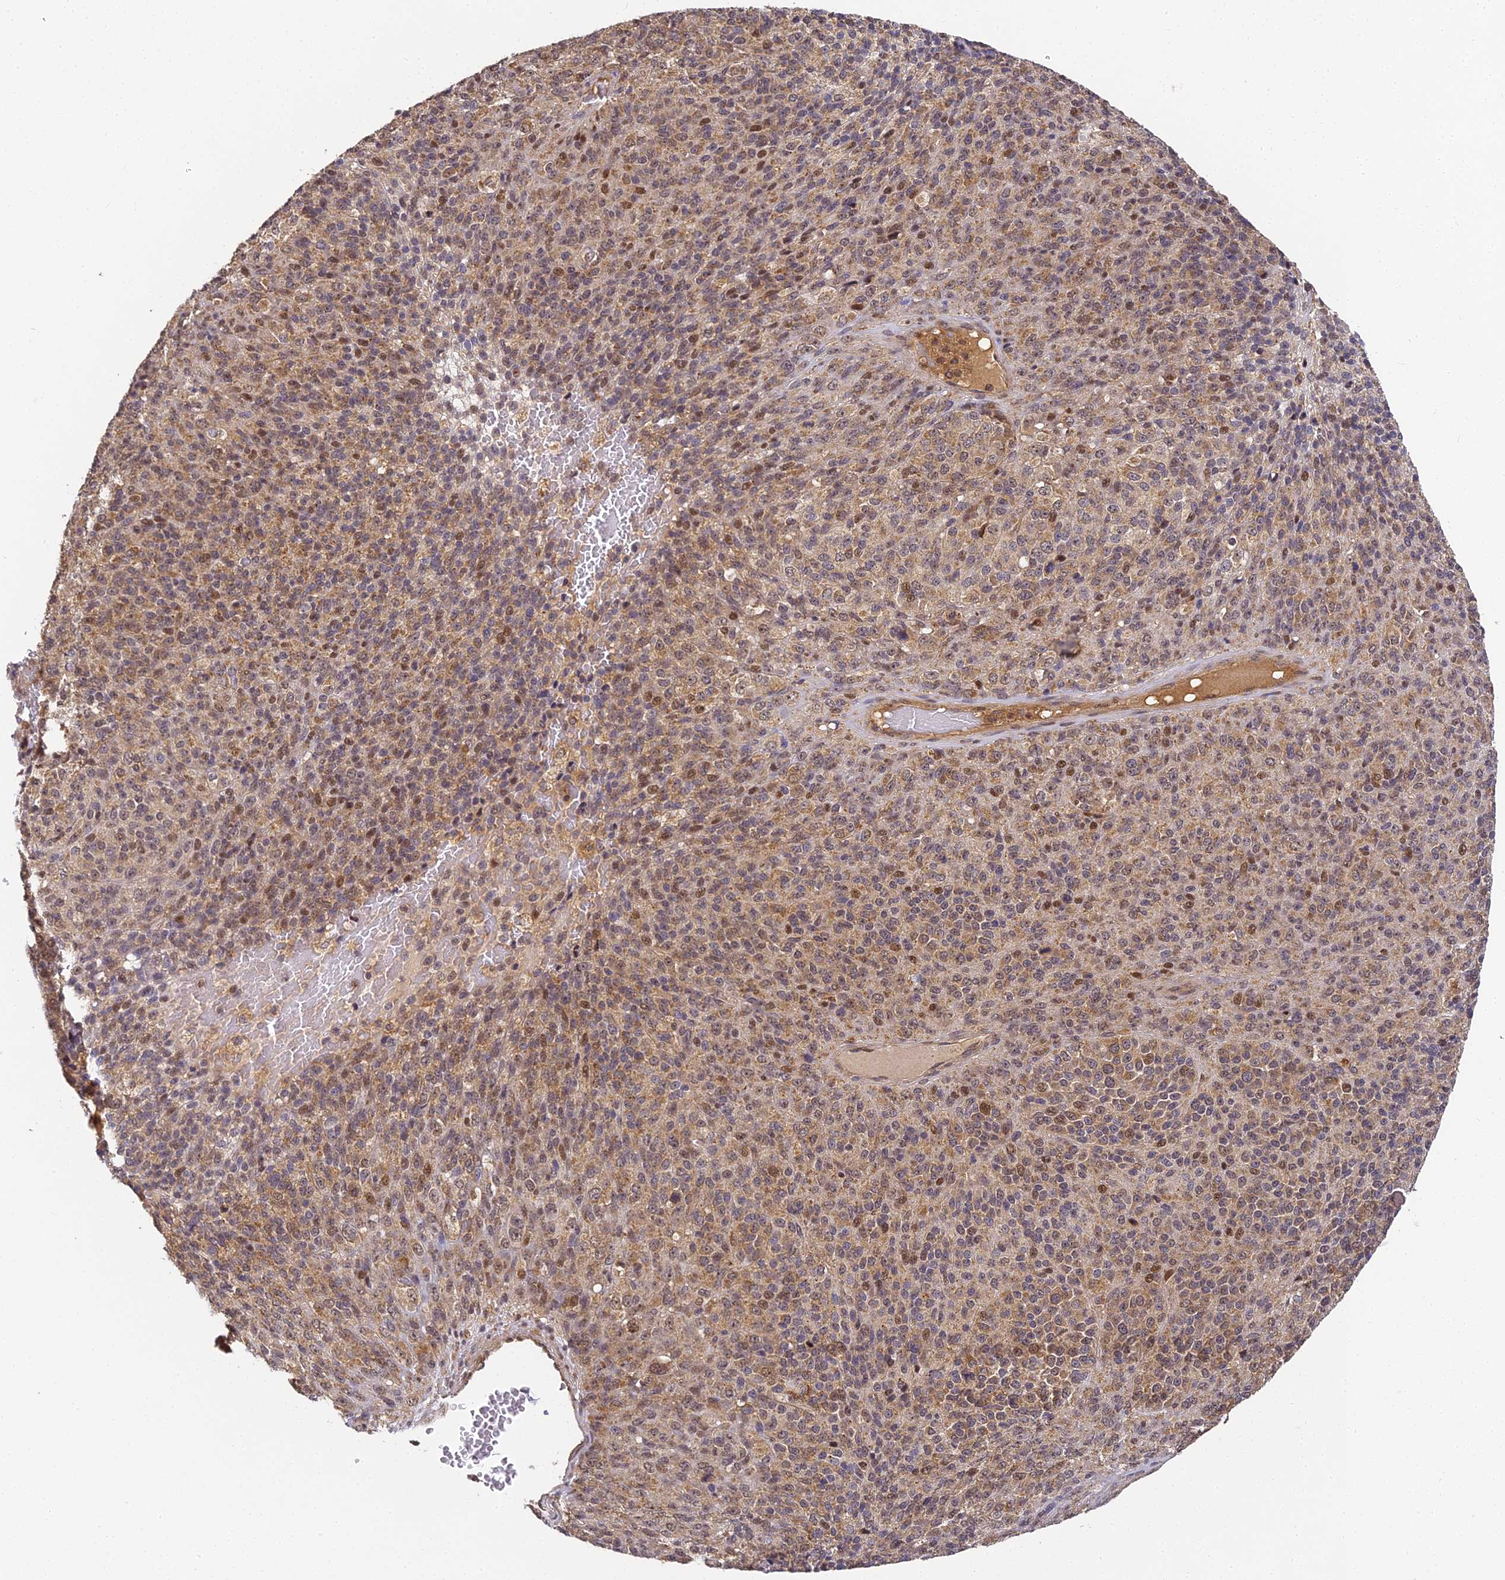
{"staining": {"intensity": "moderate", "quantity": "<25%", "location": "nuclear"}, "tissue": "melanoma", "cell_type": "Tumor cells", "image_type": "cancer", "snomed": [{"axis": "morphology", "description": "Malignant melanoma, Metastatic site"}, {"axis": "topography", "description": "Brain"}], "caption": "A high-resolution photomicrograph shows immunohistochemistry staining of melanoma, which displays moderate nuclear staining in about <25% of tumor cells. (DAB (3,3'-diaminobenzidine) = brown stain, brightfield microscopy at high magnification).", "gene": "ZNF443", "patient": {"sex": "female", "age": 56}}